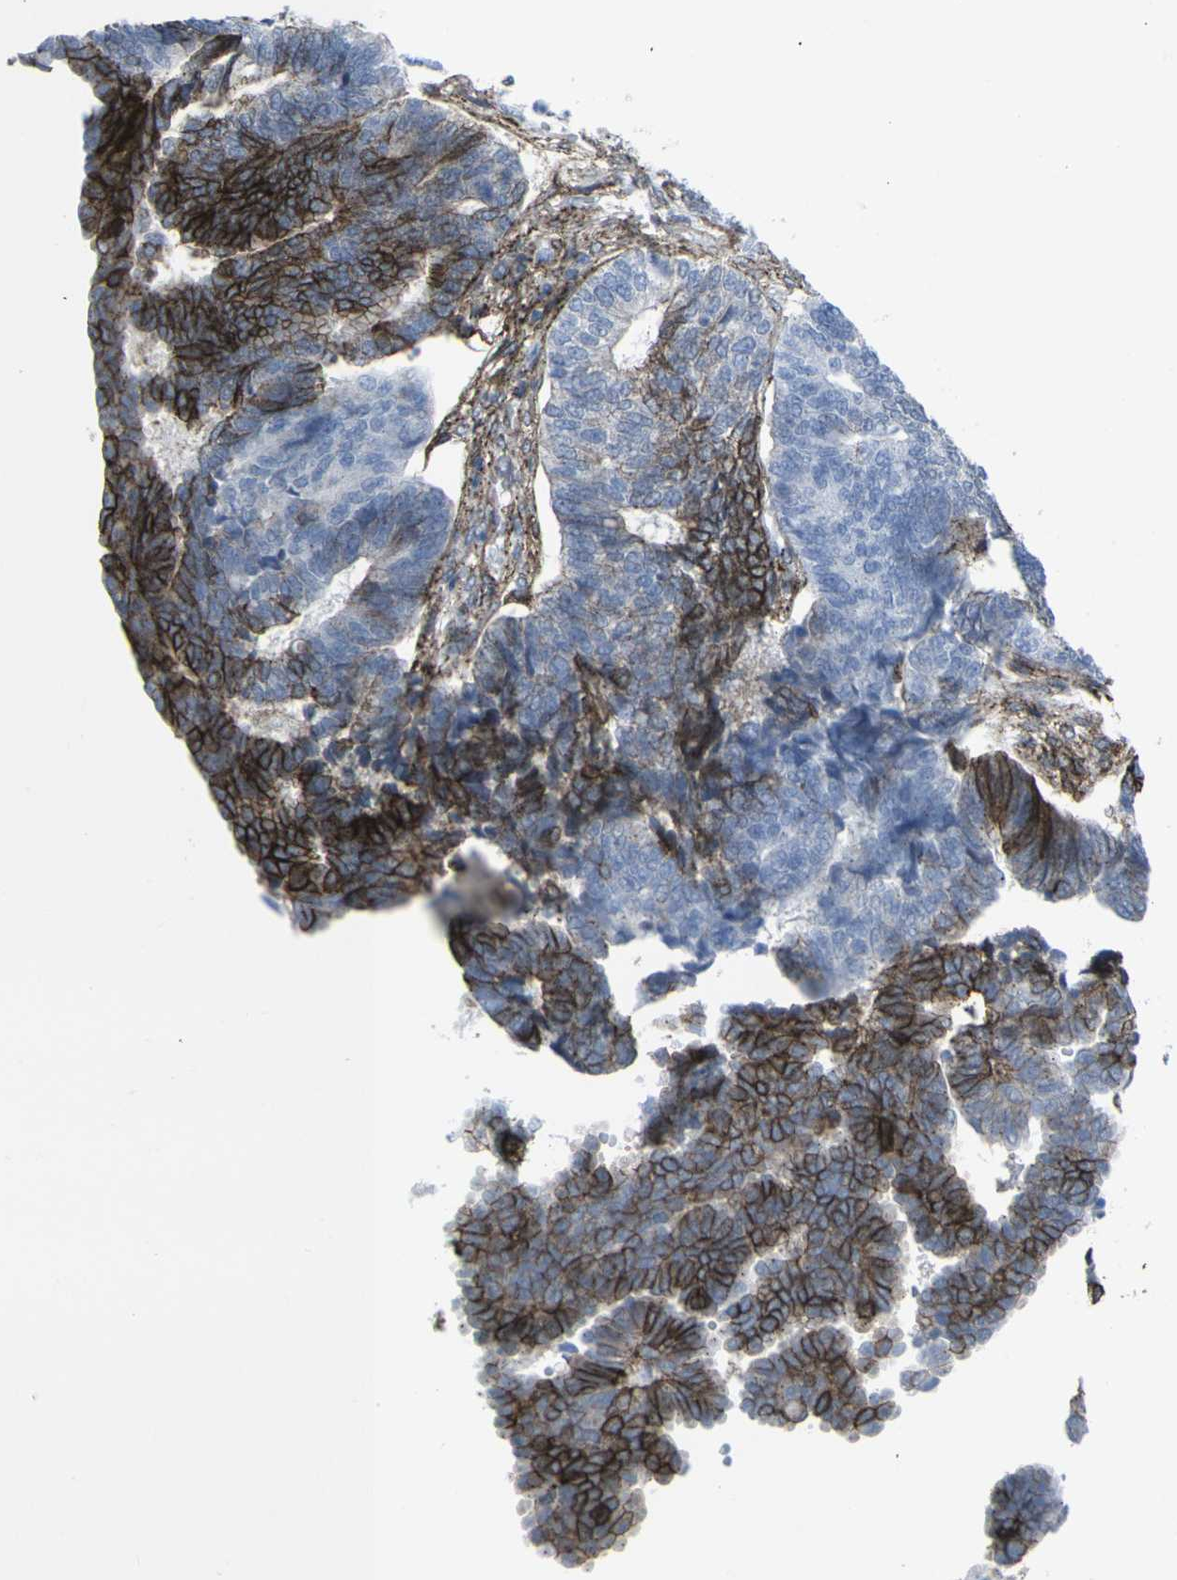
{"staining": {"intensity": "strong", "quantity": "25%-75%", "location": "cytoplasmic/membranous"}, "tissue": "endometrial cancer", "cell_type": "Tumor cells", "image_type": "cancer", "snomed": [{"axis": "morphology", "description": "Adenocarcinoma, NOS"}, {"axis": "topography", "description": "Endometrium"}], "caption": "High-power microscopy captured an immunohistochemistry (IHC) image of adenocarcinoma (endometrial), revealing strong cytoplasmic/membranous positivity in about 25%-75% of tumor cells.", "gene": "CDH11", "patient": {"sex": "female", "age": 70}}